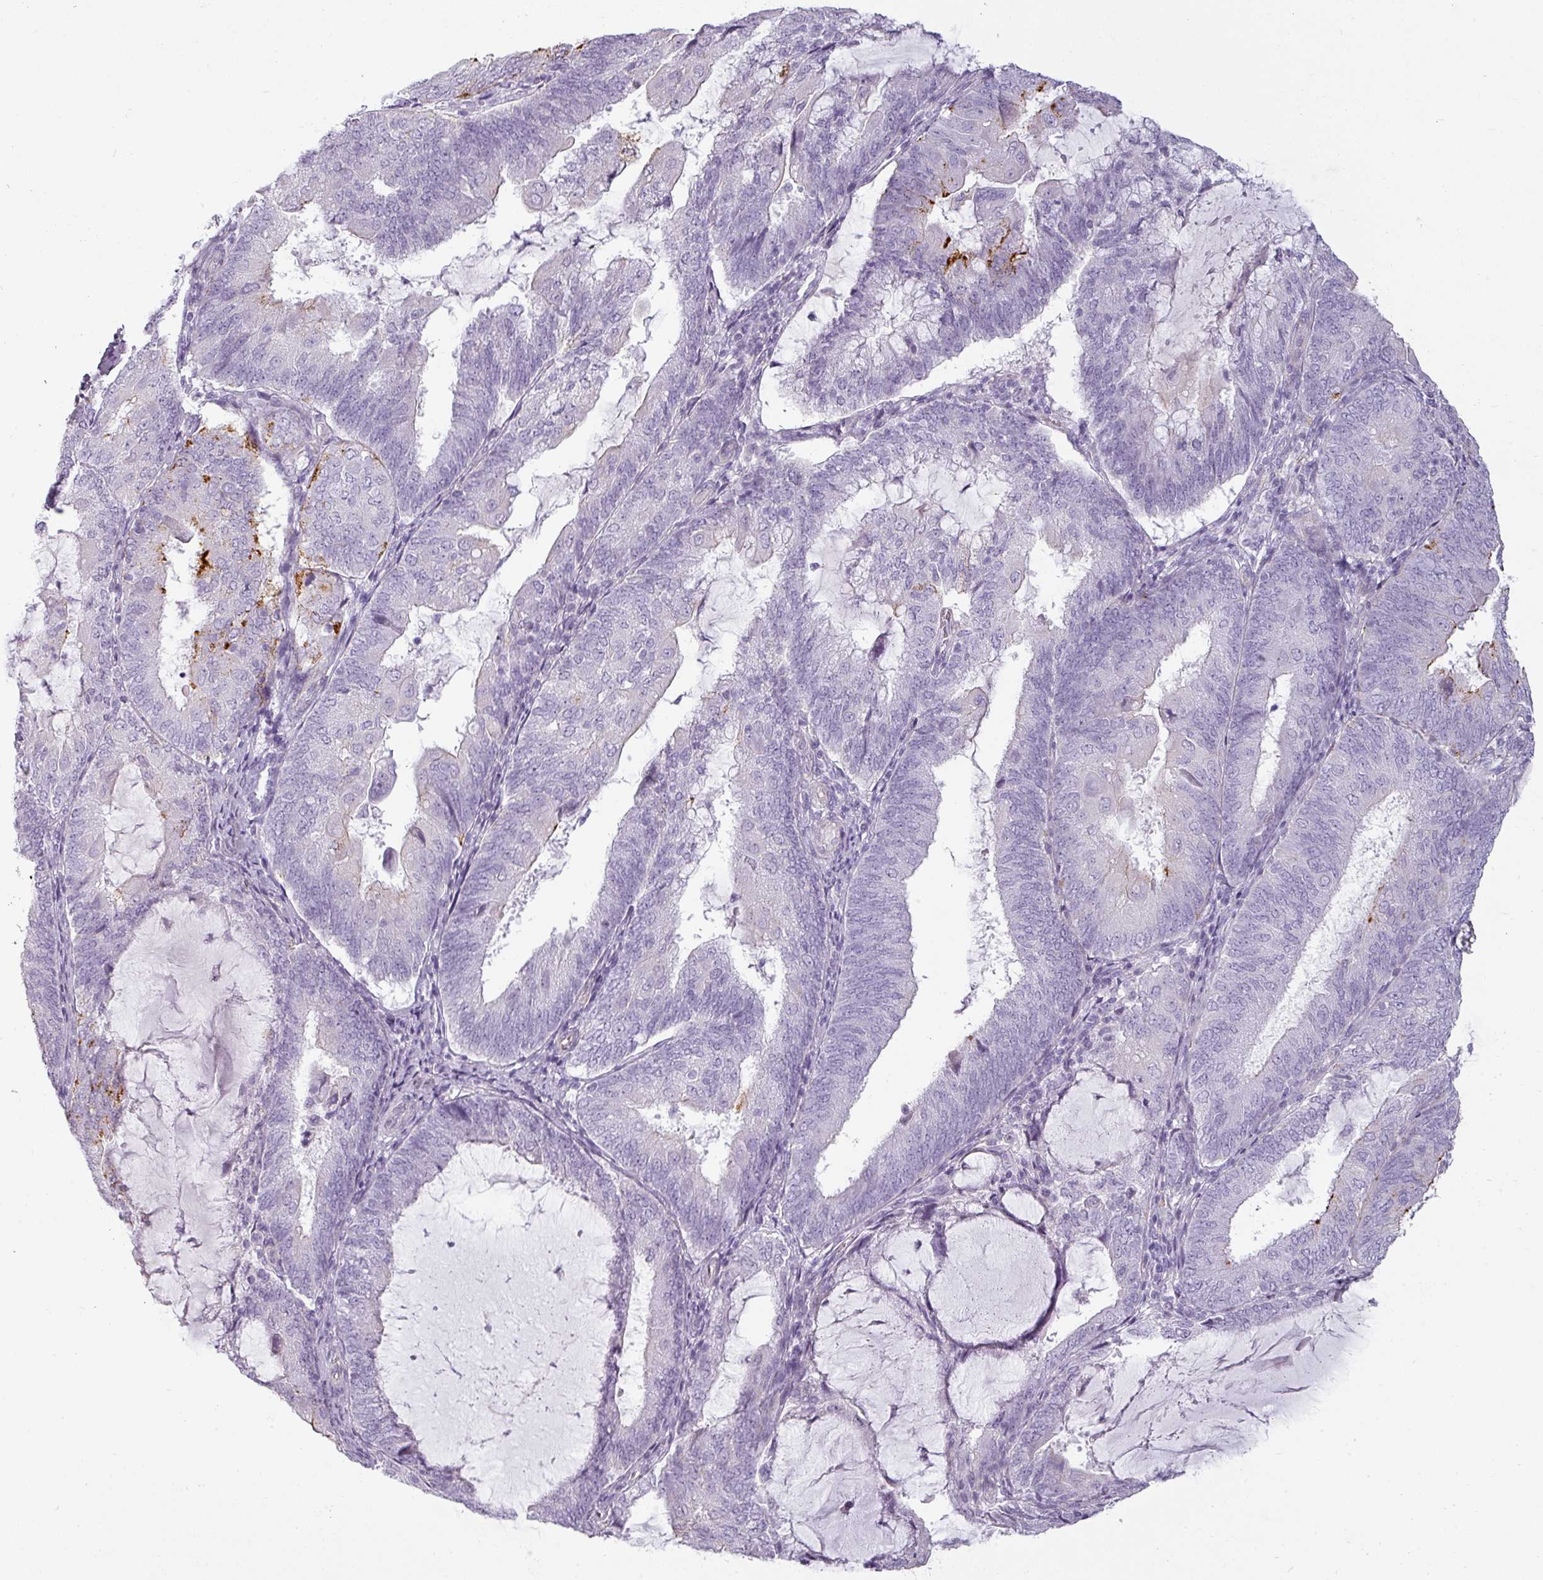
{"staining": {"intensity": "negative", "quantity": "none", "location": "none"}, "tissue": "endometrial cancer", "cell_type": "Tumor cells", "image_type": "cancer", "snomed": [{"axis": "morphology", "description": "Adenocarcinoma, NOS"}, {"axis": "topography", "description": "Endometrium"}], "caption": "Endometrial cancer (adenocarcinoma) was stained to show a protein in brown. There is no significant staining in tumor cells. The staining was performed using DAB (3,3'-diaminobenzidine) to visualize the protein expression in brown, while the nuclei were stained in blue with hematoxylin (Magnification: 20x).", "gene": "ASB1", "patient": {"sex": "female", "age": 81}}